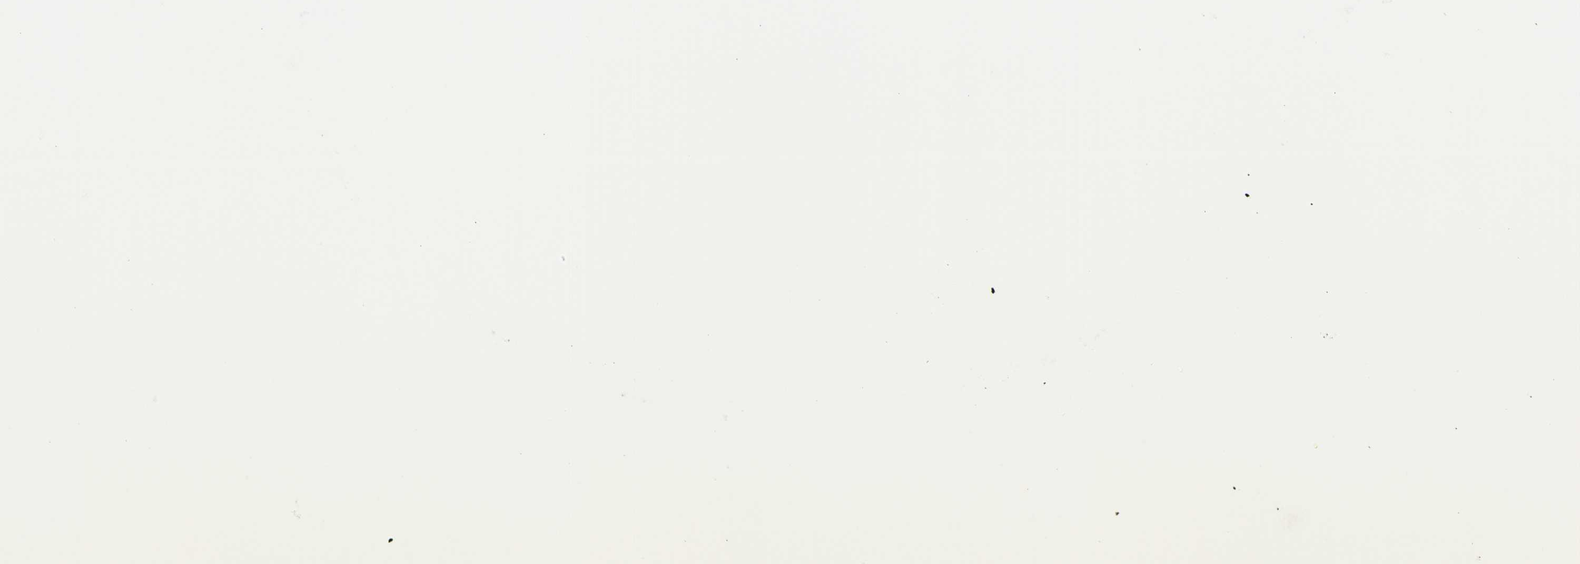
{"staining": {"intensity": "strong", "quantity": ">75%", "location": "nuclear"}, "tissue": "oral mucosa", "cell_type": "Squamous epithelial cells", "image_type": "normal", "snomed": [{"axis": "morphology", "description": "Normal tissue, NOS"}, {"axis": "morphology", "description": "Squamous cell carcinoma, NOS"}, {"axis": "topography", "description": "Skeletal muscle"}, {"axis": "topography", "description": "Oral tissue"}, {"axis": "topography", "description": "Head-Neck"}], "caption": "DAB (3,3'-diaminobenzidine) immunohistochemical staining of benign oral mucosa displays strong nuclear protein positivity in approximately >75% of squamous epithelial cells. (Brightfield microscopy of DAB IHC at high magnification).", "gene": "APEX1", "patient": {"sex": "male", "age": 71}}